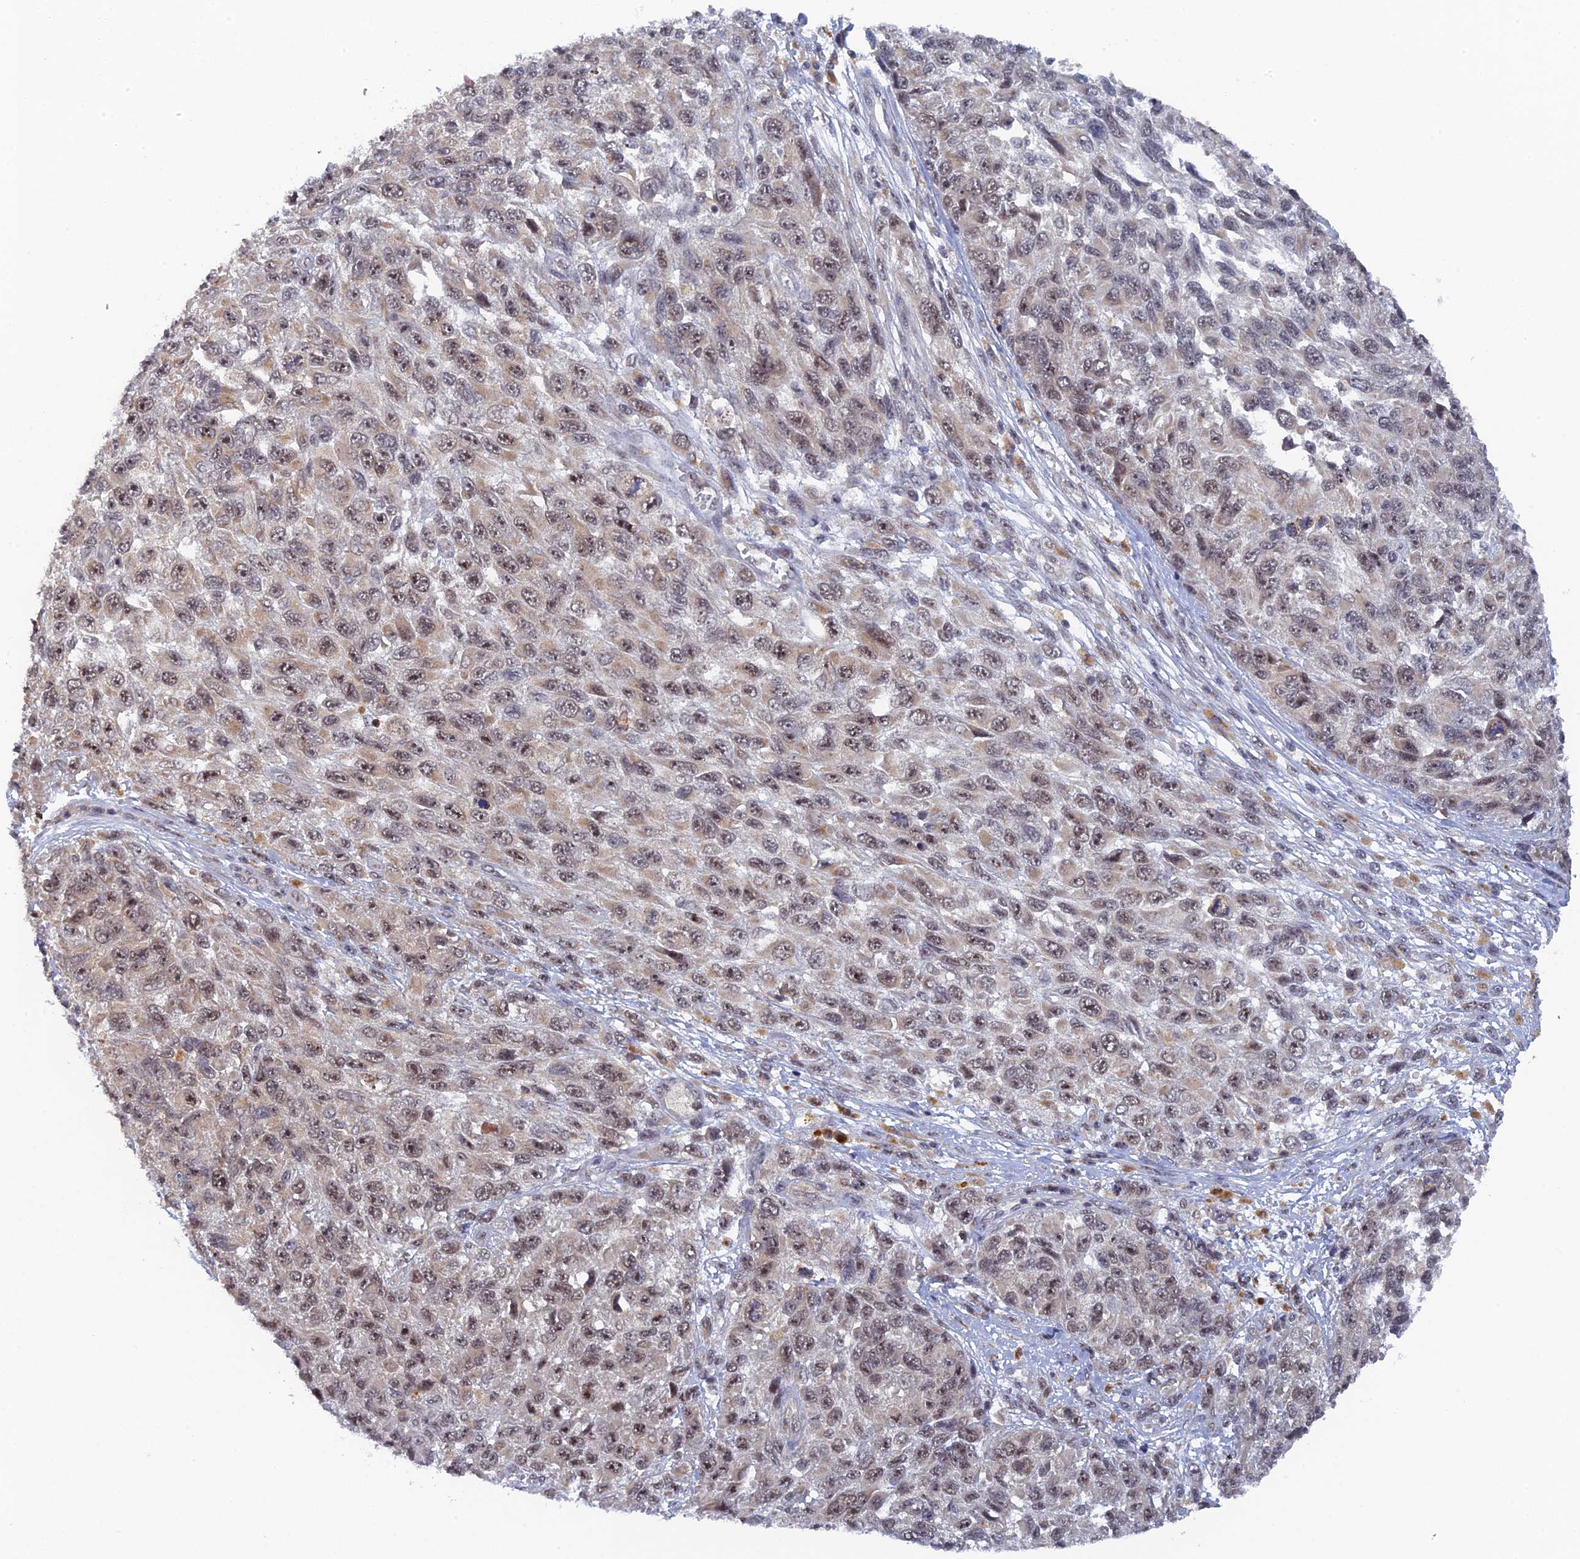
{"staining": {"intensity": "moderate", "quantity": "25%-75%", "location": "nuclear"}, "tissue": "melanoma", "cell_type": "Tumor cells", "image_type": "cancer", "snomed": [{"axis": "morphology", "description": "Normal tissue, NOS"}, {"axis": "morphology", "description": "Malignant melanoma, NOS"}, {"axis": "topography", "description": "Skin"}], "caption": "Malignant melanoma stained for a protein (brown) exhibits moderate nuclear positive expression in about 25%-75% of tumor cells.", "gene": "MIGA2", "patient": {"sex": "female", "age": 96}}